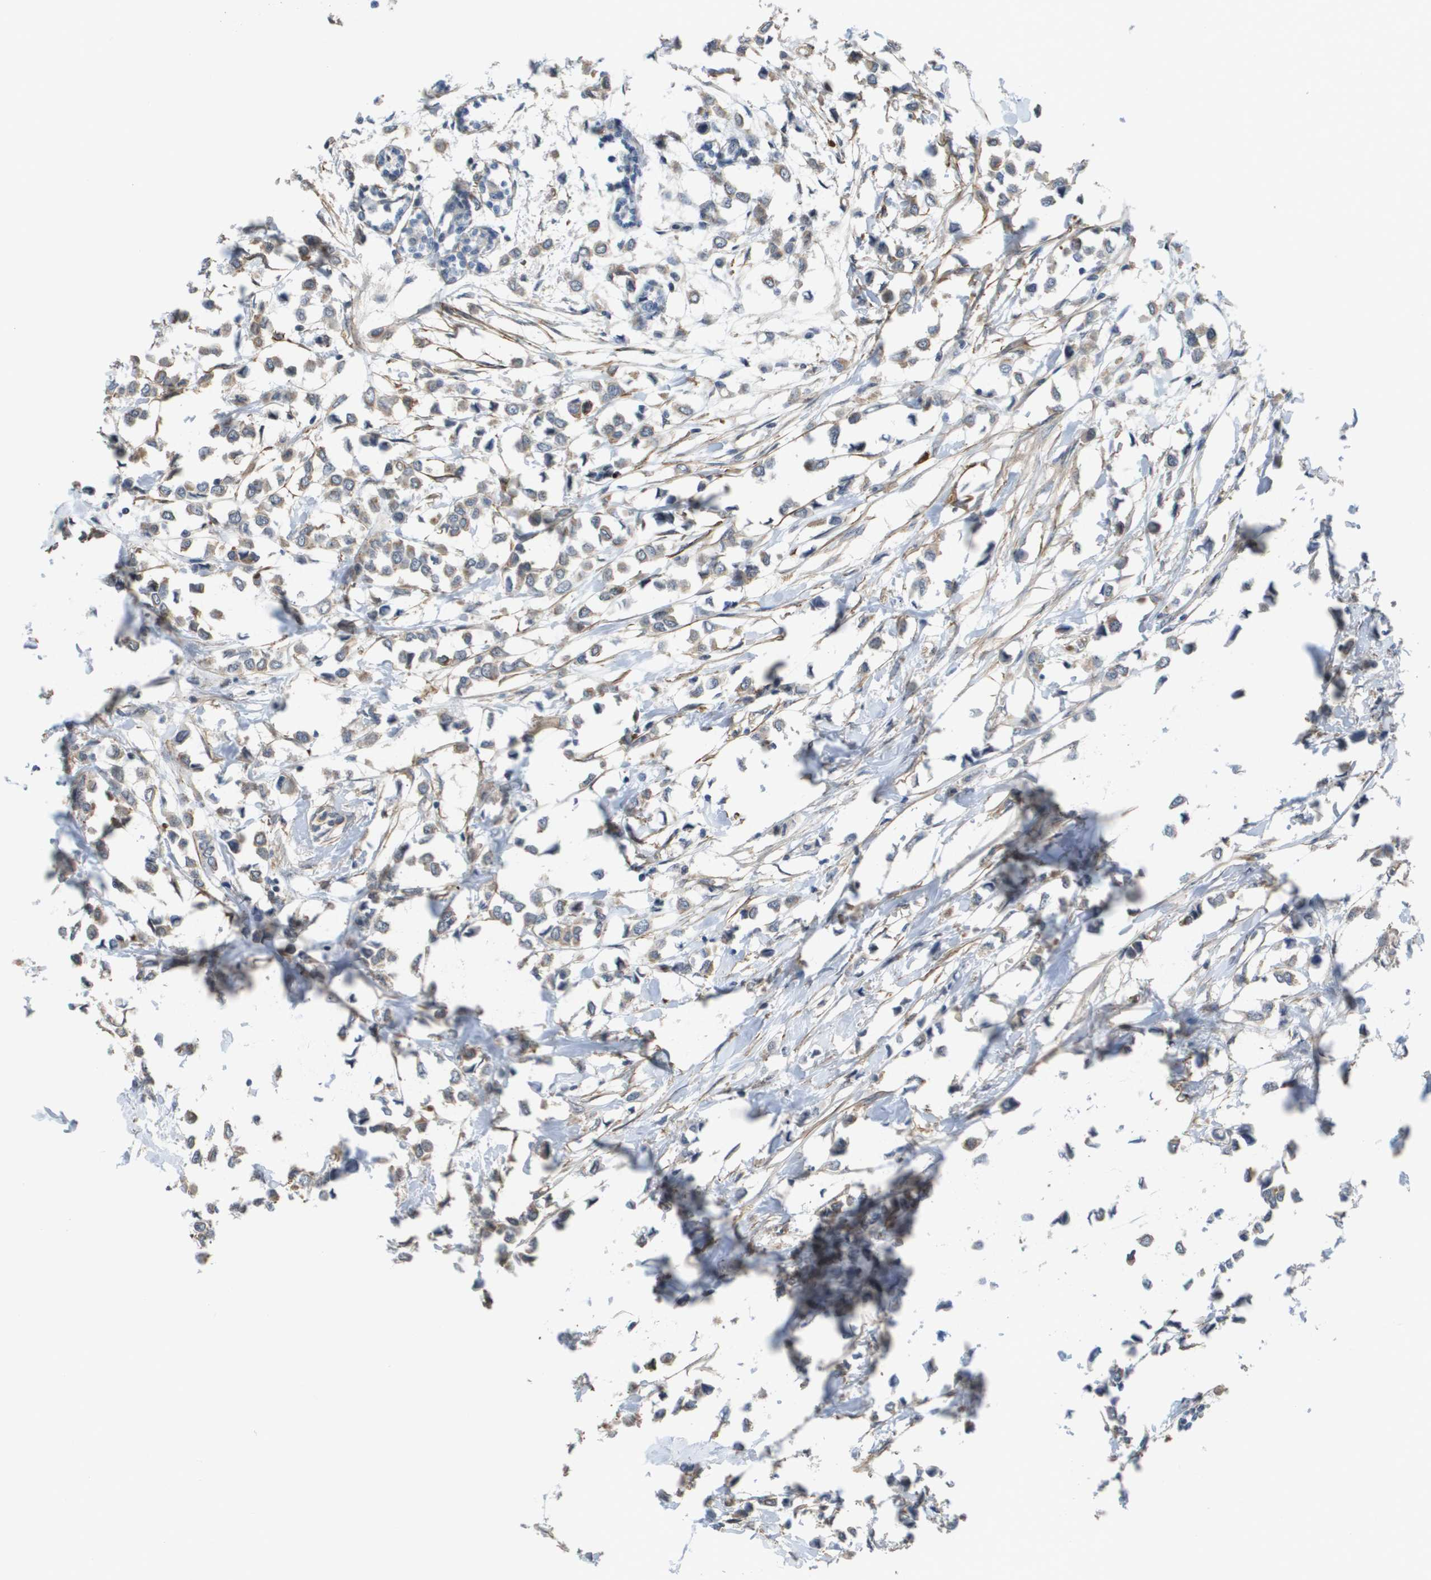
{"staining": {"intensity": "weak", "quantity": ">75%", "location": "cytoplasmic/membranous"}, "tissue": "breast cancer", "cell_type": "Tumor cells", "image_type": "cancer", "snomed": [{"axis": "morphology", "description": "Lobular carcinoma"}, {"axis": "topography", "description": "Breast"}], "caption": "An immunohistochemistry histopathology image of neoplastic tissue is shown. Protein staining in brown shows weak cytoplasmic/membranous positivity in breast cancer within tumor cells.", "gene": "RNF112", "patient": {"sex": "female", "age": 51}}